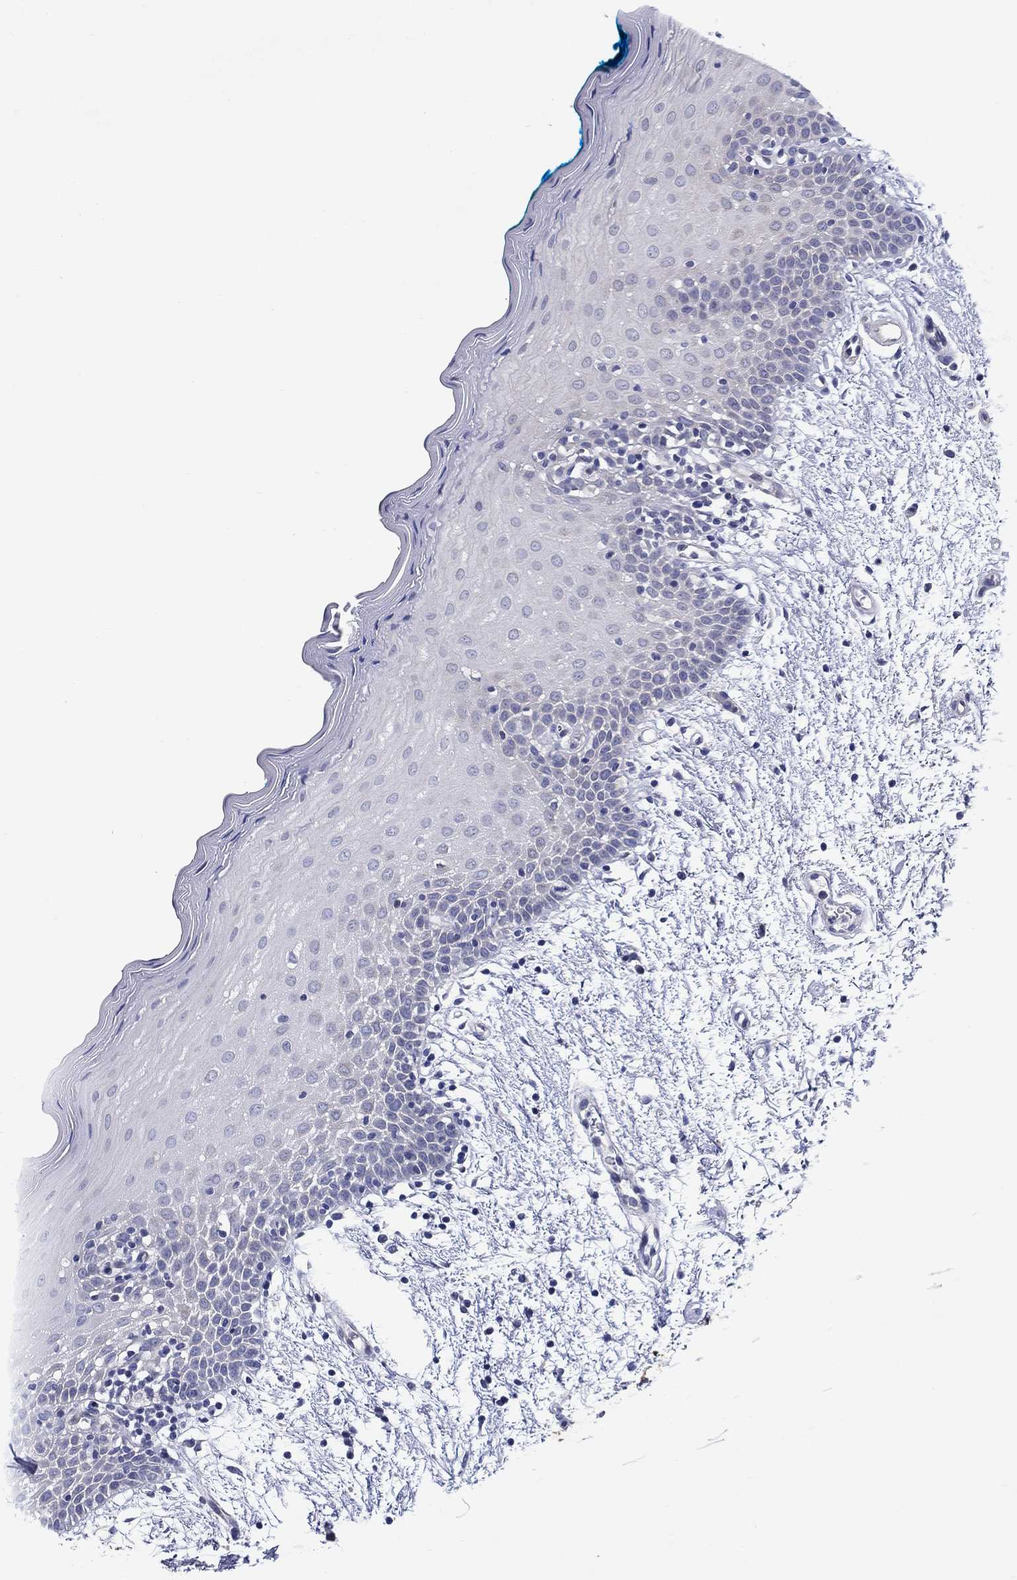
{"staining": {"intensity": "negative", "quantity": "none", "location": "none"}, "tissue": "oral mucosa", "cell_type": "Squamous epithelial cells", "image_type": "normal", "snomed": [{"axis": "morphology", "description": "Normal tissue, NOS"}, {"axis": "morphology", "description": "Squamous cell carcinoma, NOS"}, {"axis": "topography", "description": "Oral tissue"}, {"axis": "topography", "description": "Head-Neck"}], "caption": "Micrograph shows no protein staining in squamous epithelial cells of benign oral mucosa. The staining is performed using DAB brown chromogen with nuclei counter-stained in using hematoxylin.", "gene": "ERMP1", "patient": {"sex": "female", "age": 75}}